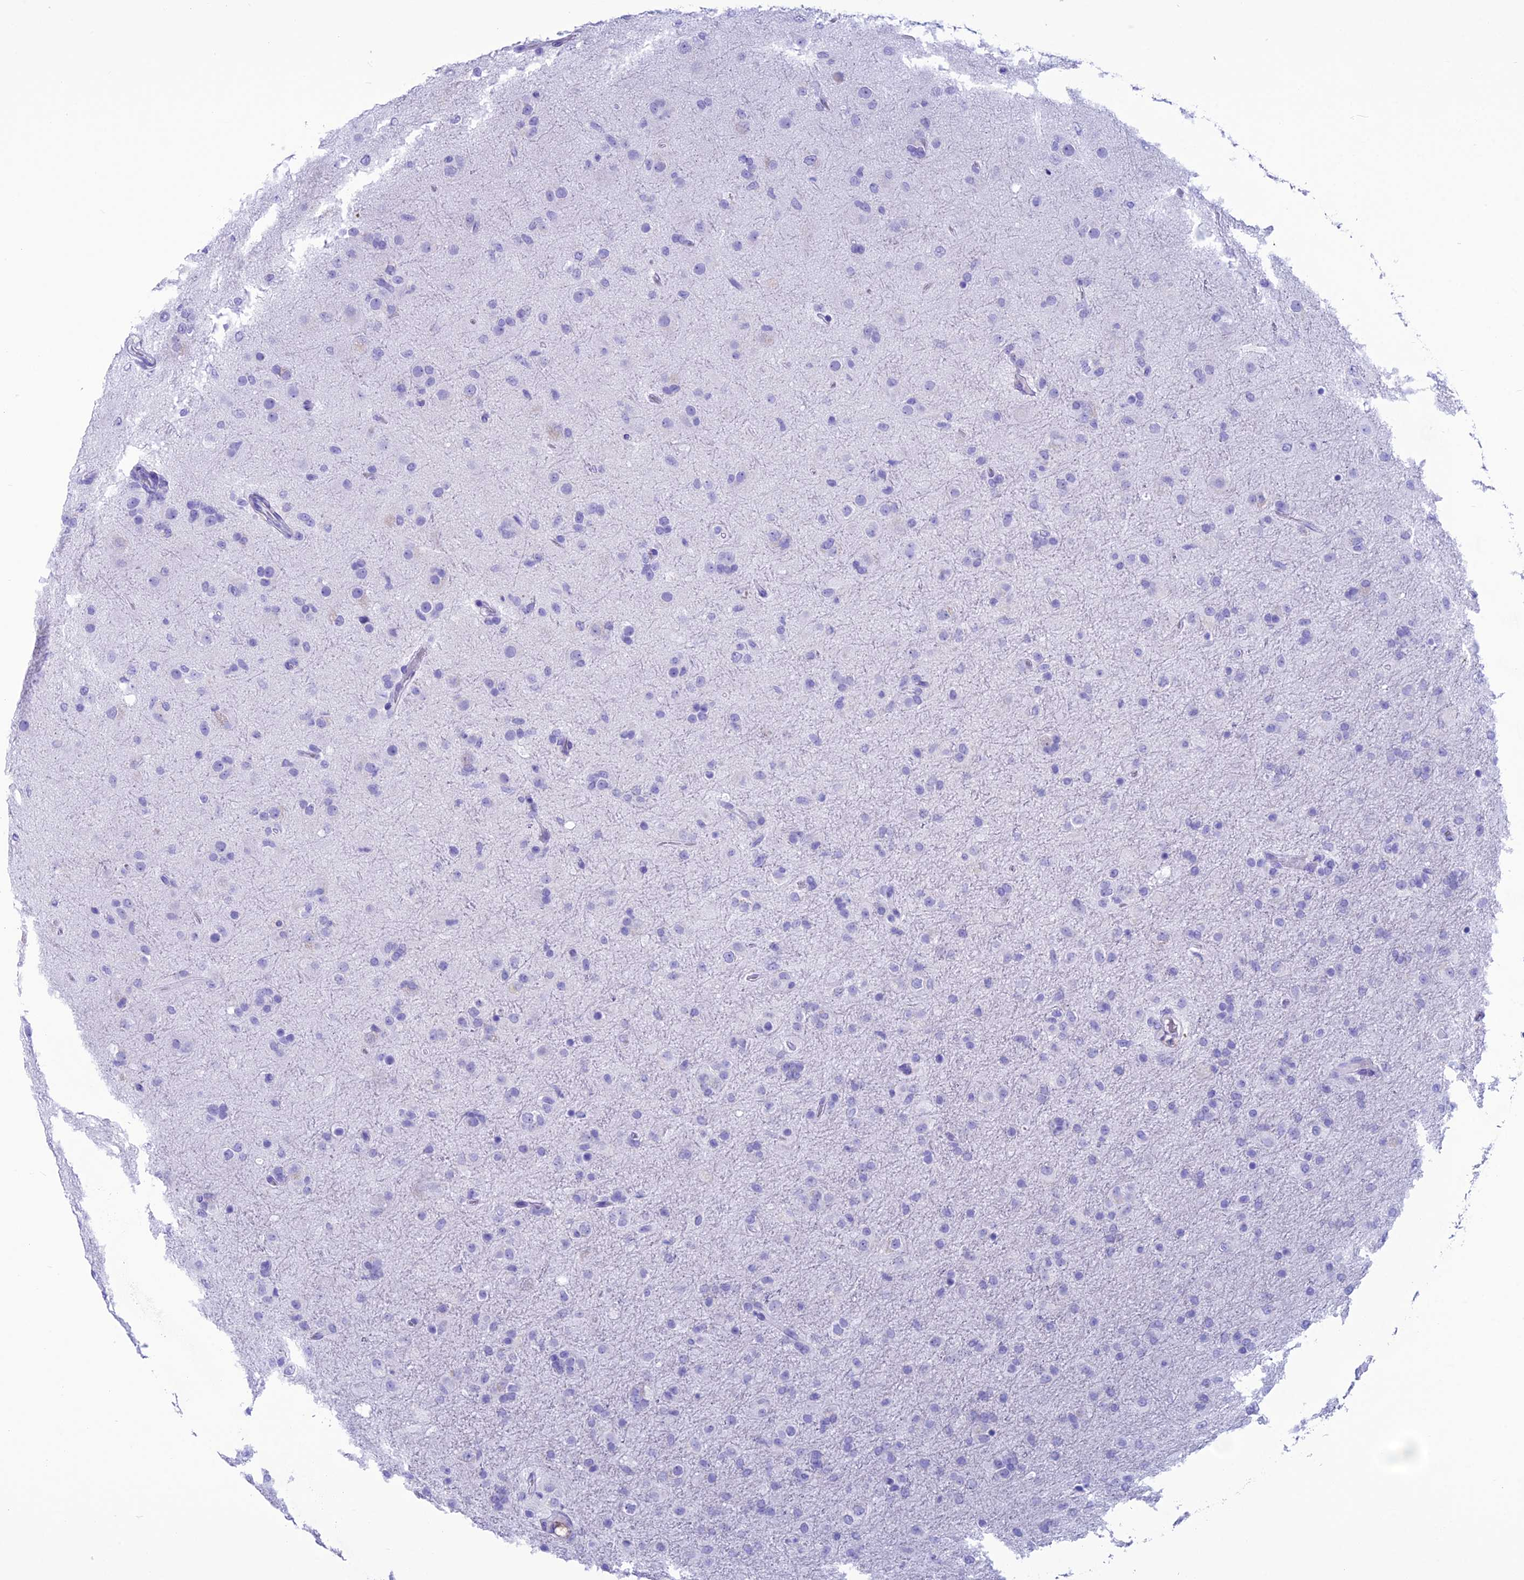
{"staining": {"intensity": "negative", "quantity": "none", "location": "none"}, "tissue": "glioma", "cell_type": "Tumor cells", "image_type": "cancer", "snomed": [{"axis": "morphology", "description": "Glioma, malignant, Low grade"}, {"axis": "topography", "description": "Brain"}], "caption": "A photomicrograph of malignant glioma (low-grade) stained for a protein shows no brown staining in tumor cells.", "gene": "TRAM1L1", "patient": {"sex": "male", "age": 65}}